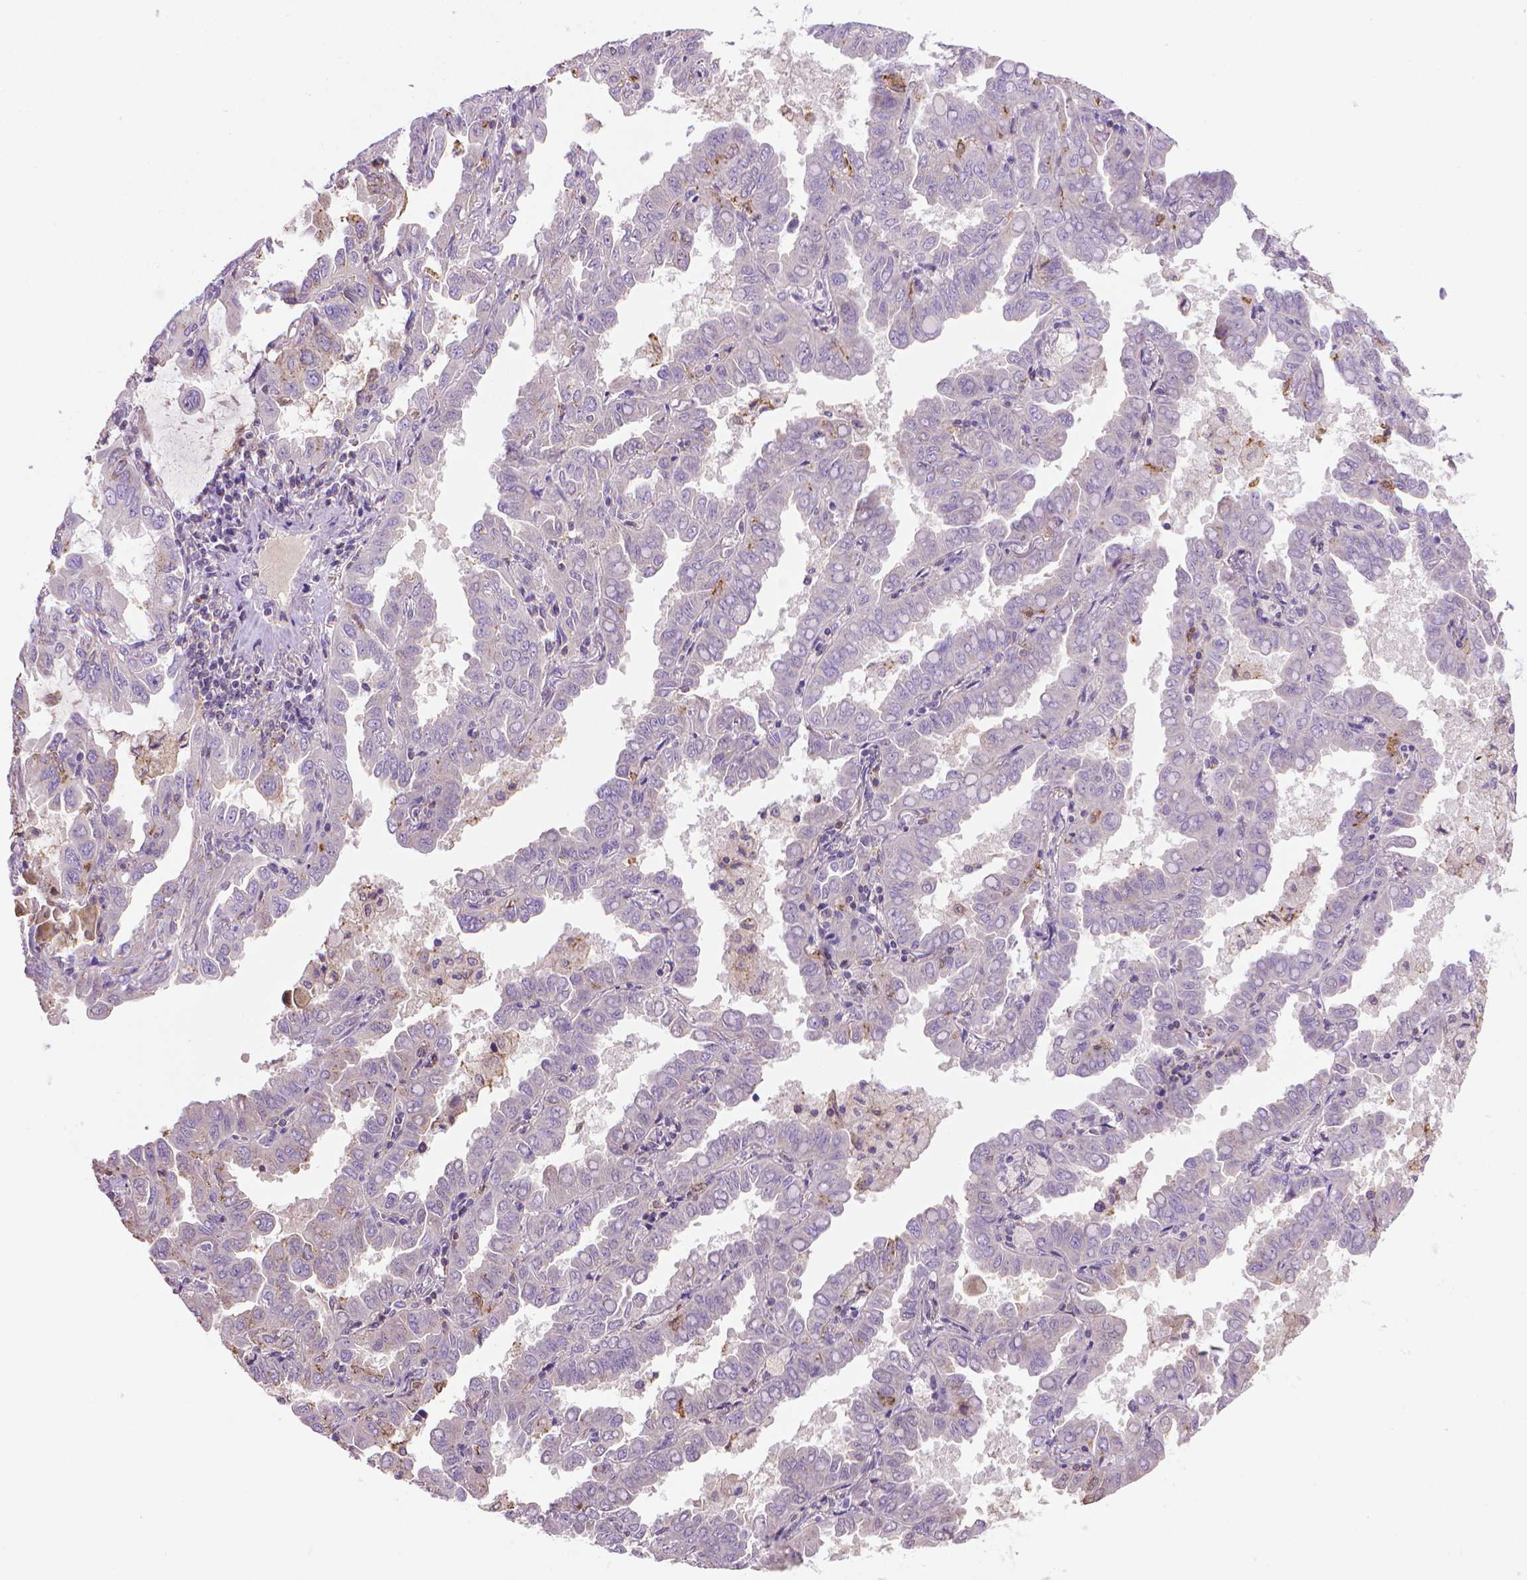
{"staining": {"intensity": "negative", "quantity": "none", "location": "none"}, "tissue": "lung cancer", "cell_type": "Tumor cells", "image_type": "cancer", "snomed": [{"axis": "morphology", "description": "Adenocarcinoma, NOS"}, {"axis": "topography", "description": "Lung"}], "caption": "Tumor cells are negative for brown protein staining in adenocarcinoma (lung).", "gene": "SLC51B", "patient": {"sex": "male", "age": 64}}